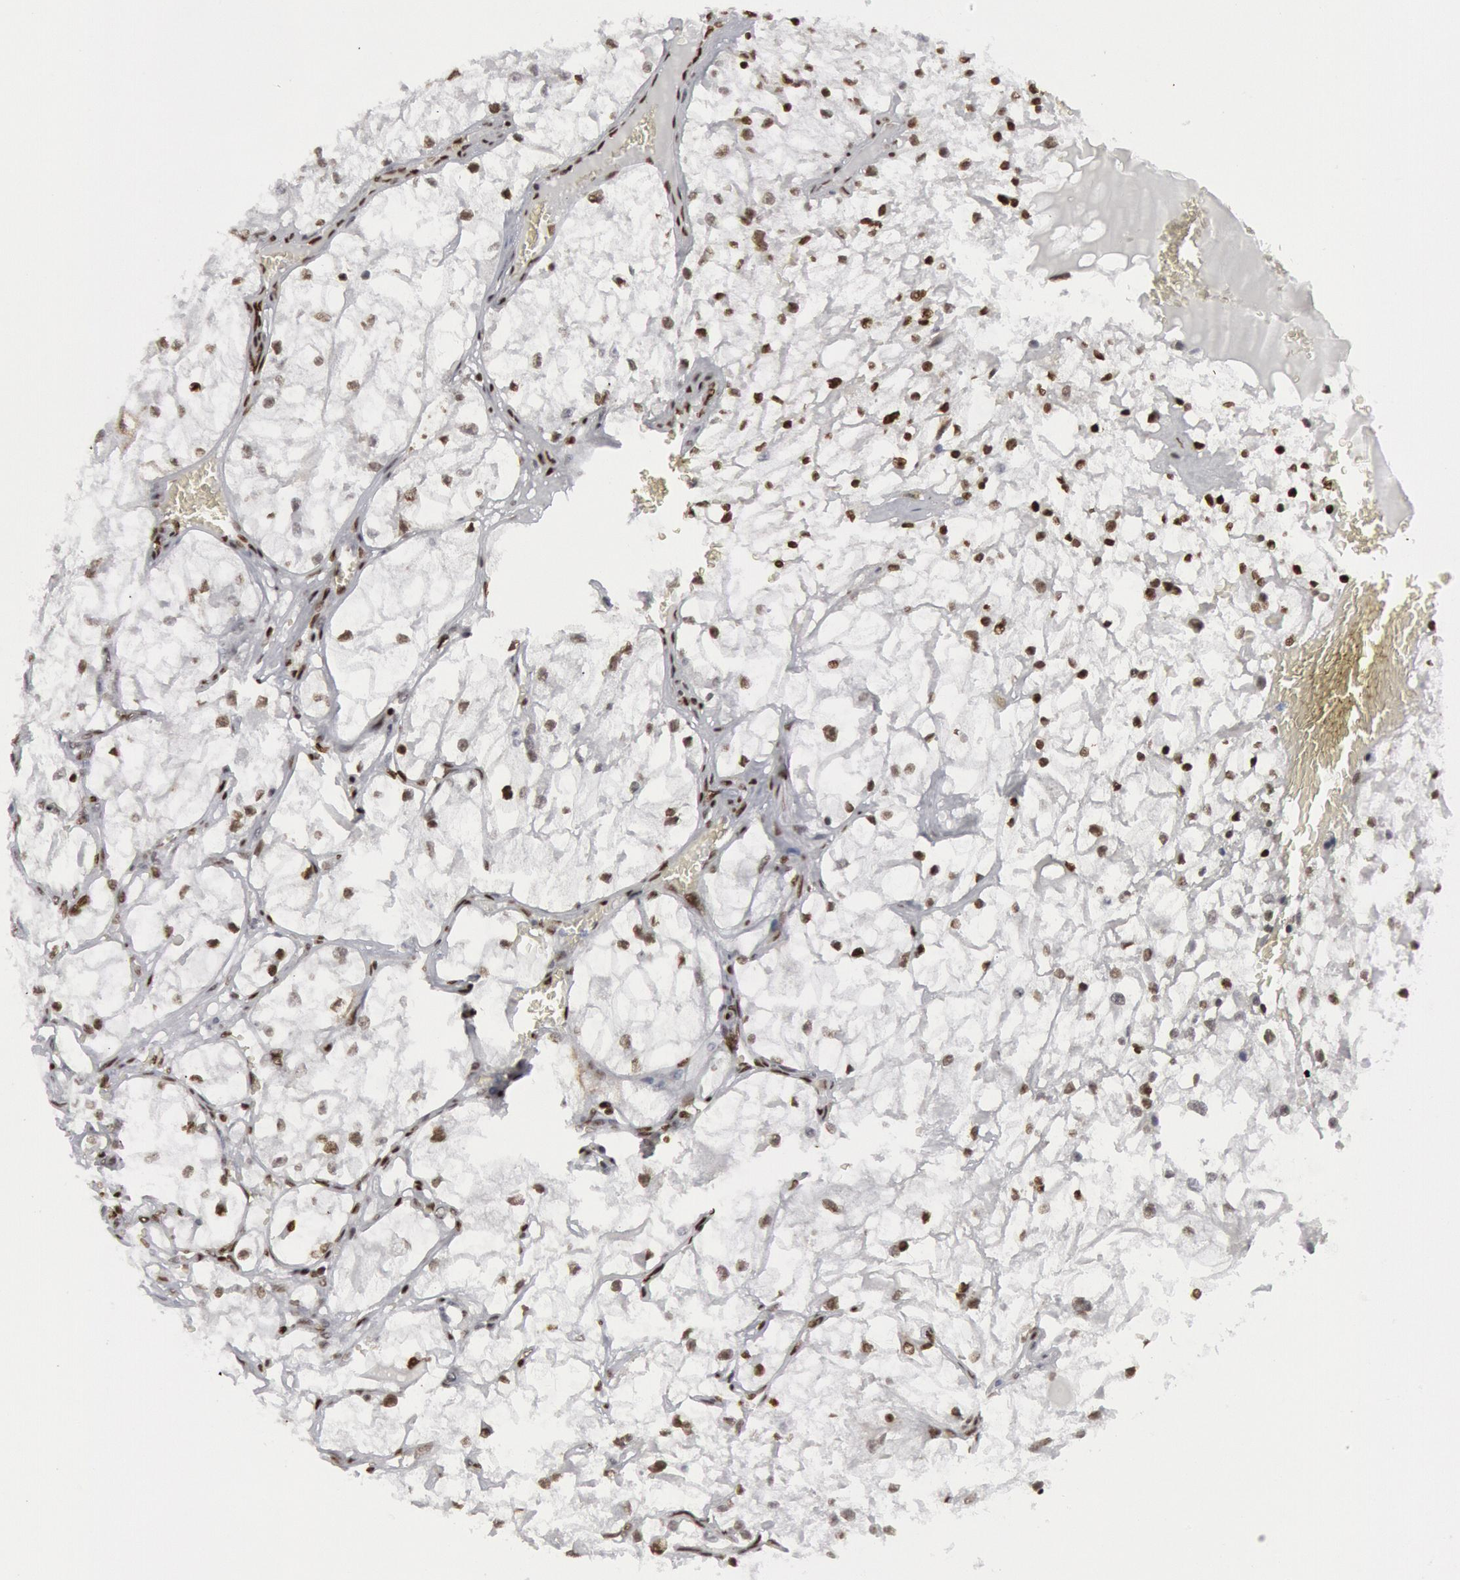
{"staining": {"intensity": "moderate", "quantity": "25%-75%", "location": "nuclear"}, "tissue": "renal cancer", "cell_type": "Tumor cells", "image_type": "cancer", "snomed": [{"axis": "morphology", "description": "Adenocarcinoma, NOS"}, {"axis": "topography", "description": "Kidney"}], "caption": "Human renal adenocarcinoma stained with a brown dye shows moderate nuclear positive staining in about 25%-75% of tumor cells.", "gene": "MECP2", "patient": {"sex": "male", "age": 61}}